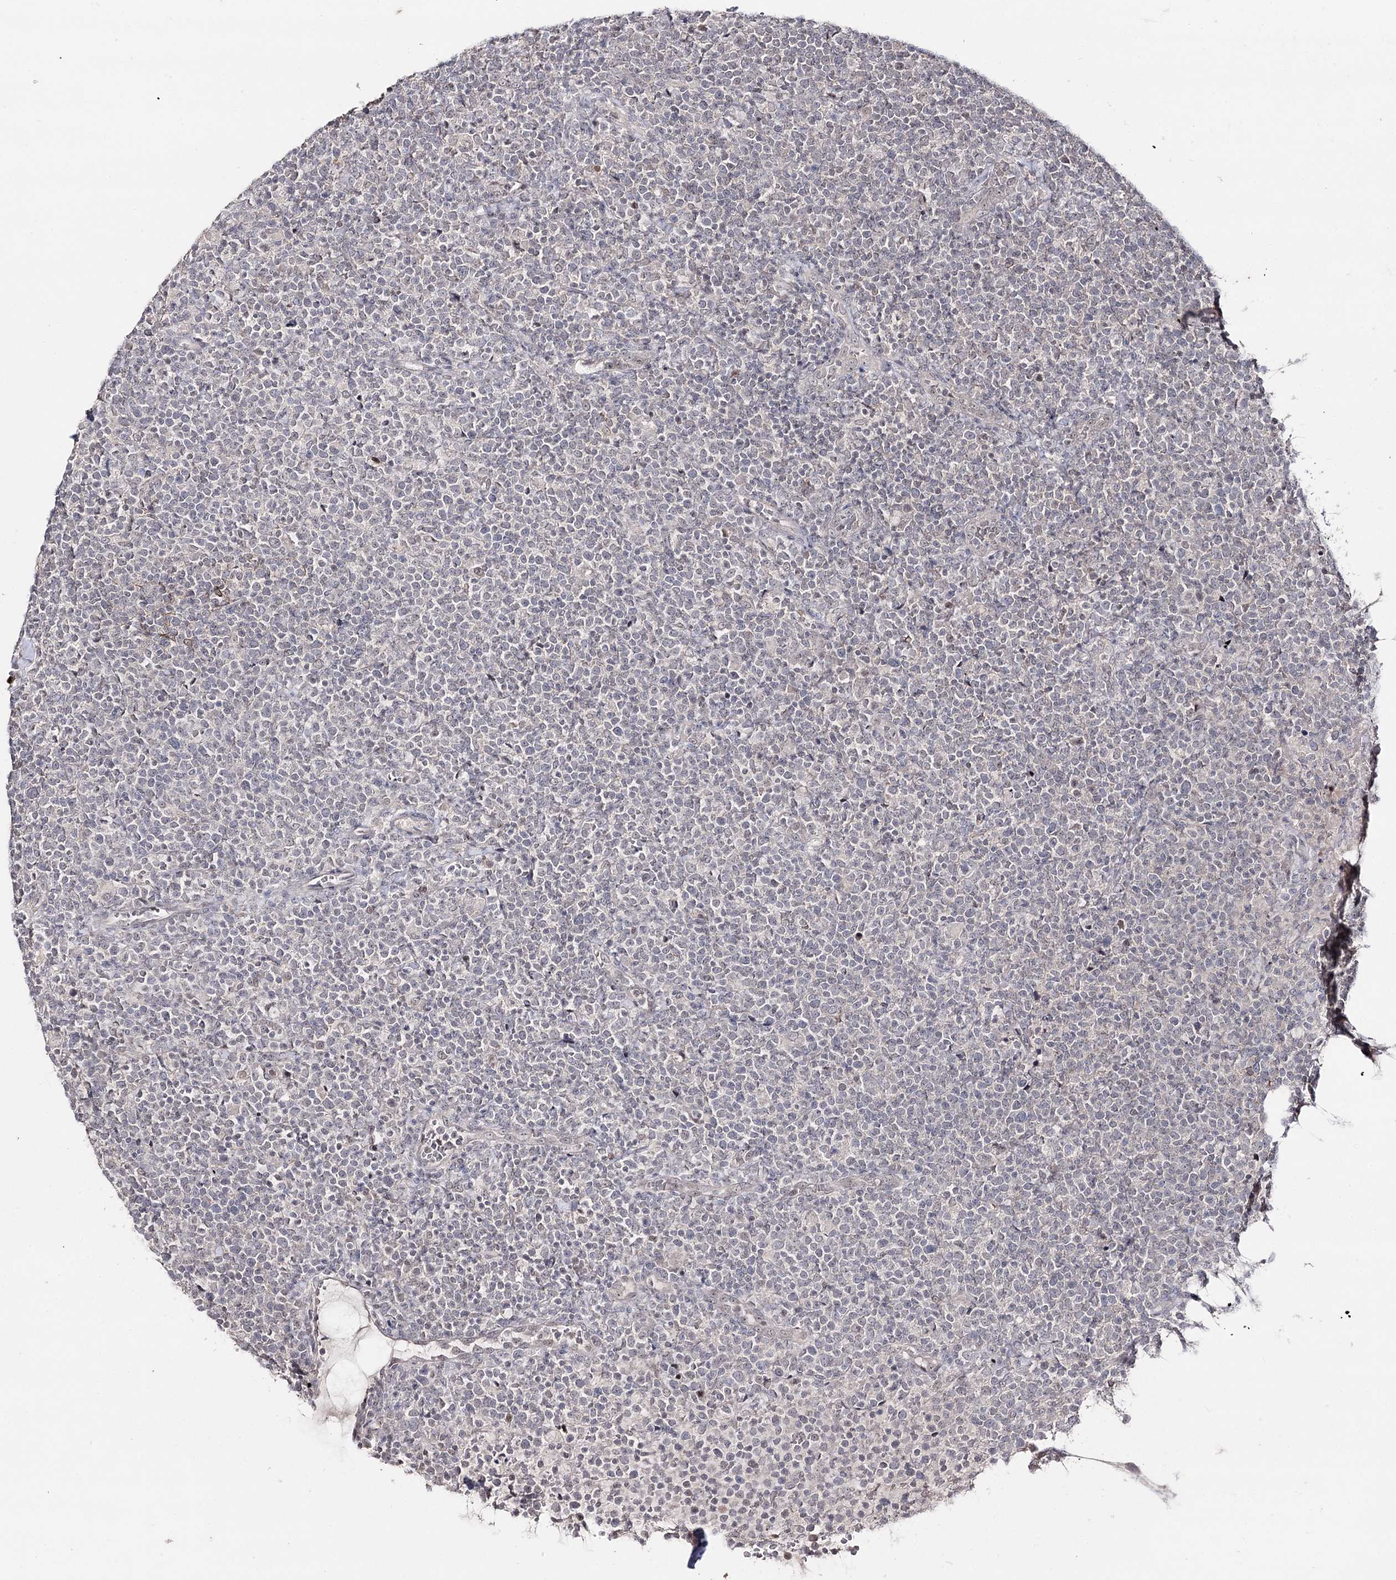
{"staining": {"intensity": "negative", "quantity": "none", "location": "none"}, "tissue": "lymphoma", "cell_type": "Tumor cells", "image_type": "cancer", "snomed": [{"axis": "morphology", "description": "Malignant lymphoma, non-Hodgkin's type, High grade"}, {"axis": "topography", "description": "Lymph node"}], "caption": "This is an immunohistochemistry photomicrograph of lymphoma. There is no expression in tumor cells.", "gene": "HSD11B2", "patient": {"sex": "male", "age": 61}}